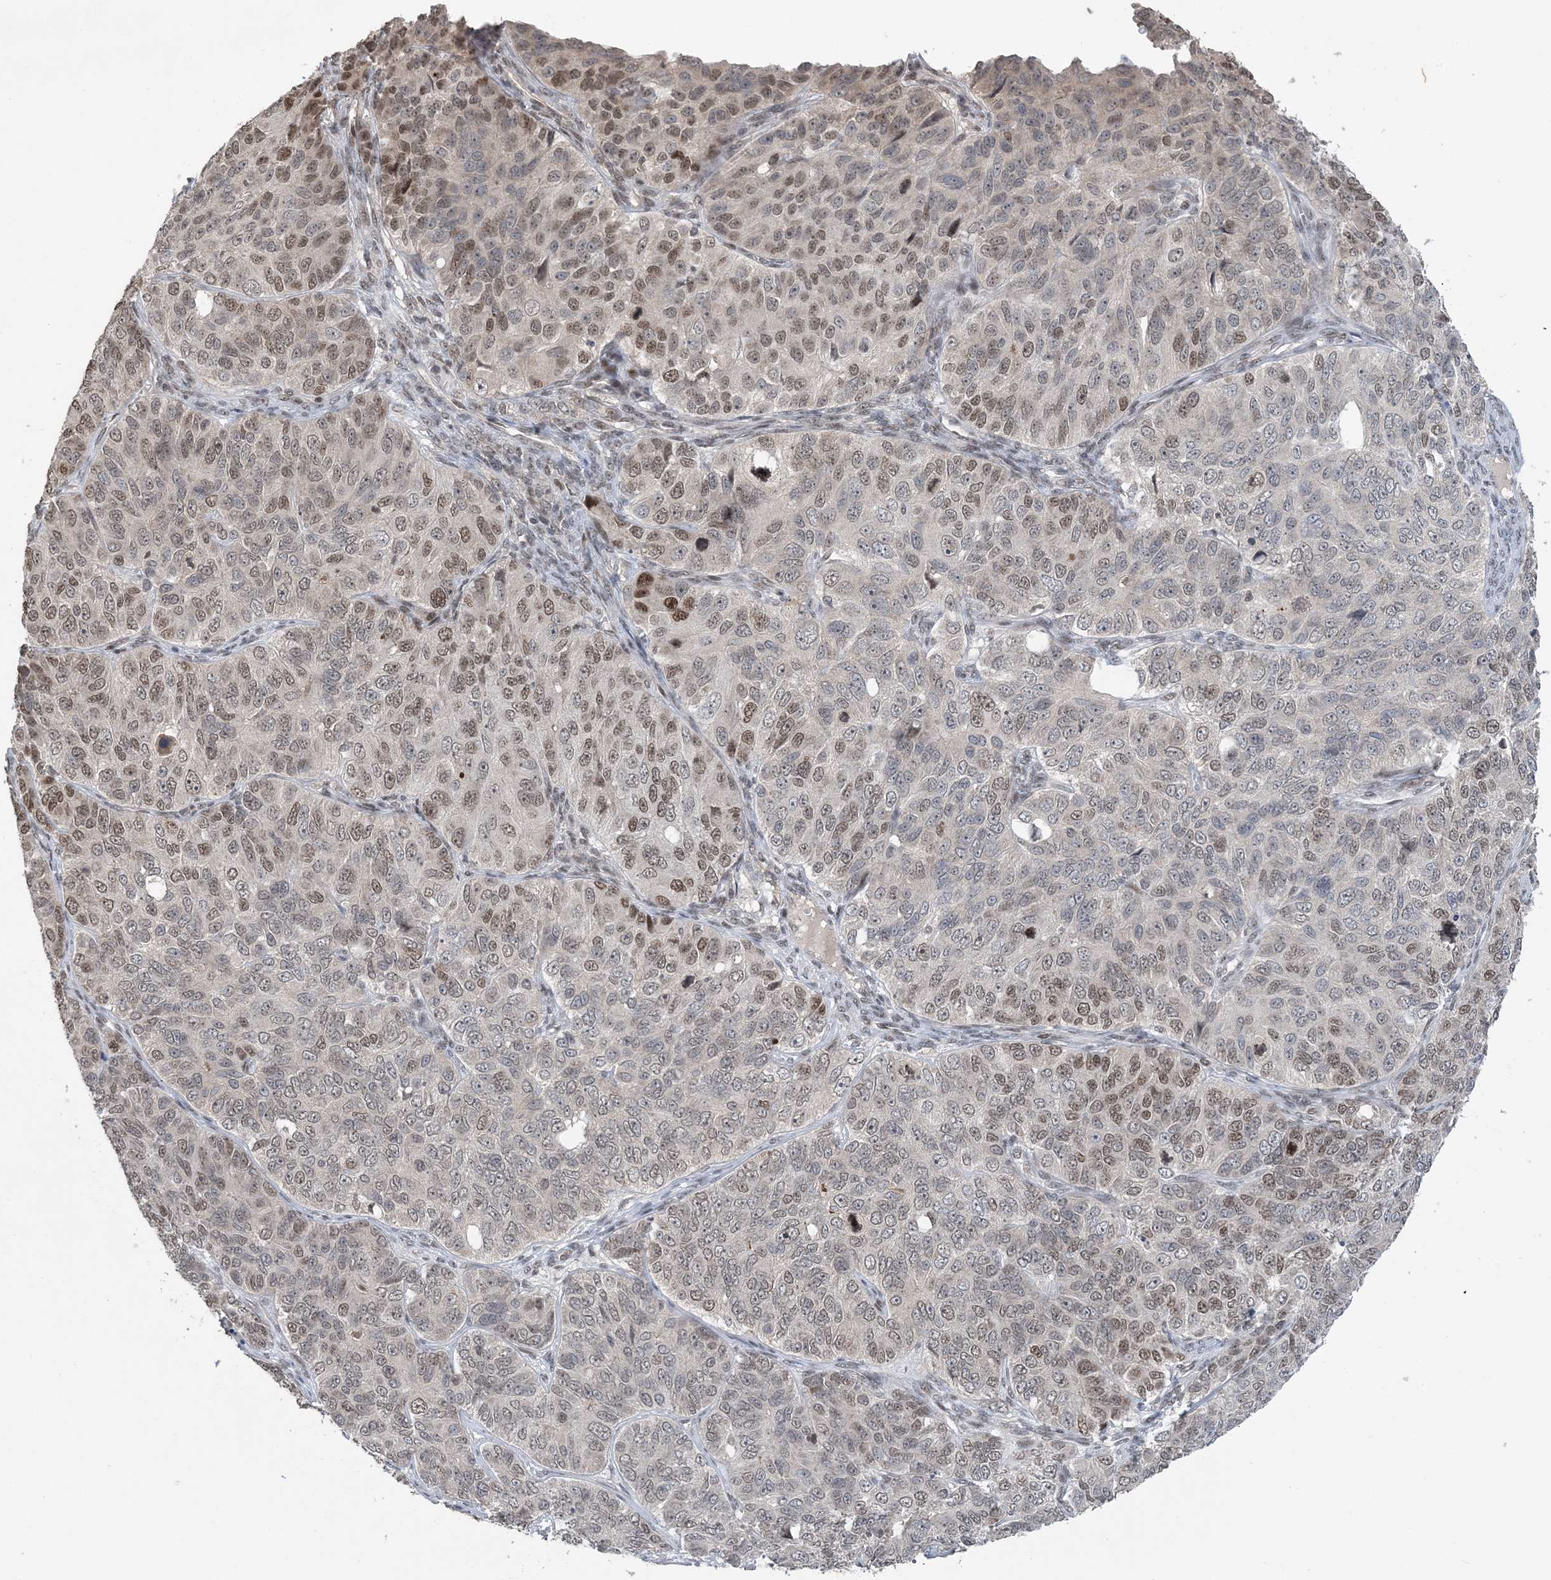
{"staining": {"intensity": "moderate", "quantity": "<25%", "location": "nuclear"}, "tissue": "ovarian cancer", "cell_type": "Tumor cells", "image_type": "cancer", "snomed": [{"axis": "morphology", "description": "Carcinoma, endometroid"}, {"axis": "topography", "description": "Ovary"}], "caption": "A brown stain highlights moderate nuclear positivity of a protein in human ovarian cancer (endometroid carcinoma) tumor cells.", "gene": "ACYP2", "patient": {"sex": "female", "age": 51}}